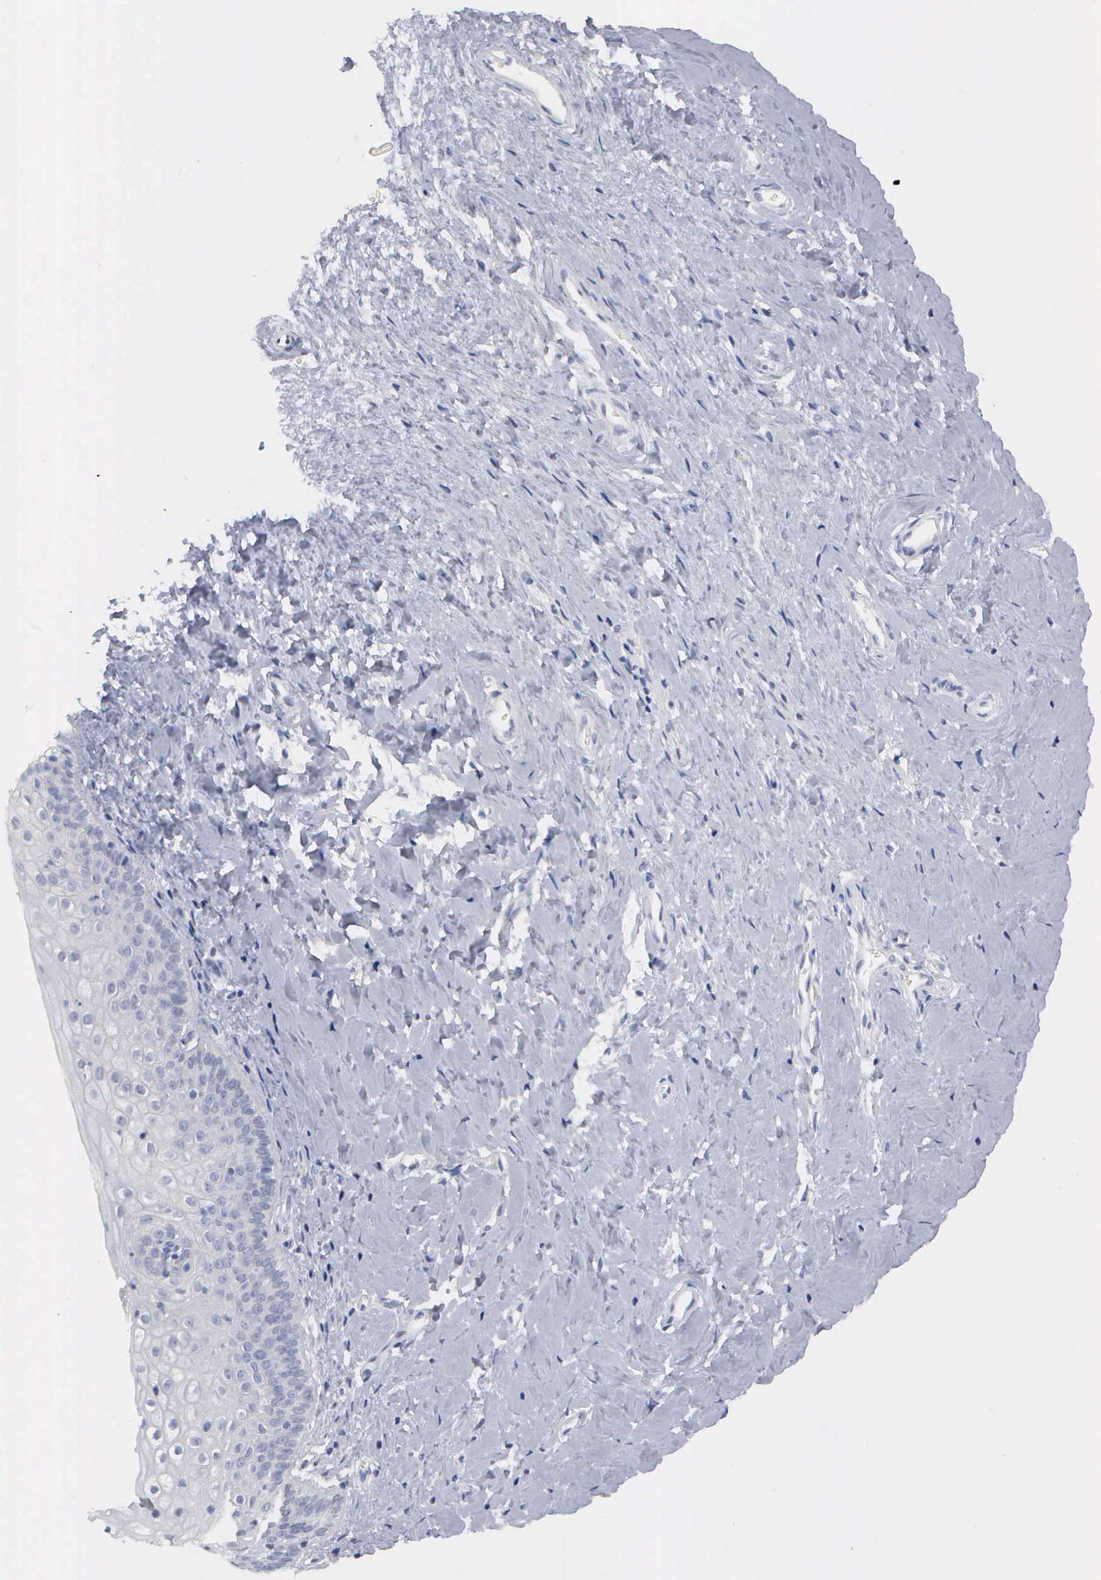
{"staining": {"intensity": "negative", "quantity": "none", "location": "none"}, "tissue": "cervix", "cell_type": "Glandular cells", "image_type": "normal", "snomed": [{"axis": "morphology", "description": "Normal tissue, NOS"}, {"axis": "topography", "description": "Cervix"}], "caption": "Micrograph shows no significant protein staining in glandular cells of benign cervix.", "gene": "ASPHD2", "patient": {"sex": "female", "age": 53}}